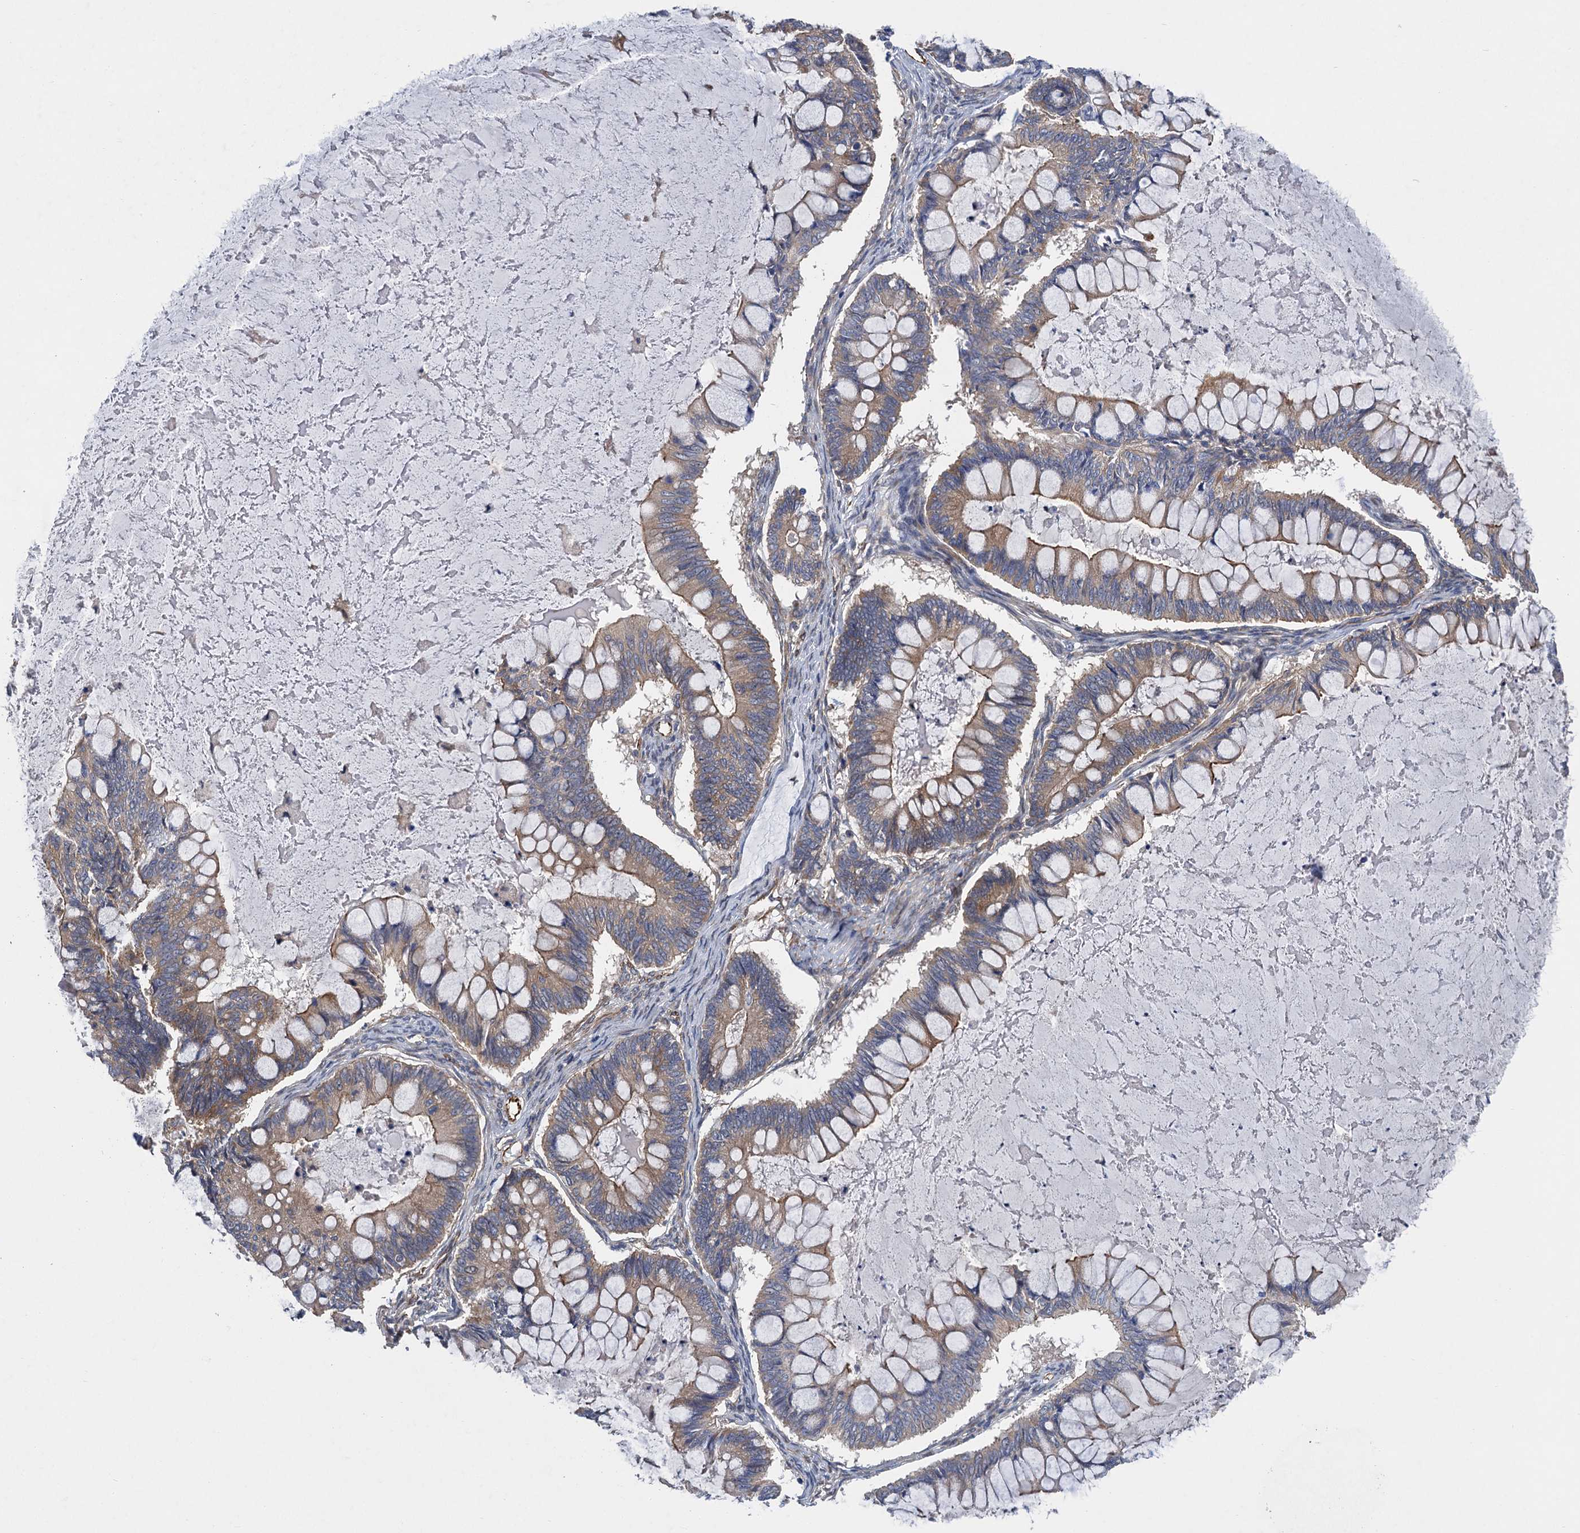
{"staining": {"intensity": "weak", "quantity": ">75%", "location": "cytoplasmic/membranous"}, "tissue": "ovarian cancer", "cell_type": "Tumor cells", "image_type": "cancer", "snomed": [{"axis": "morphology", "description": "Cystadenocarcinoma, mucinous, NOS"}, {"axis": "topography", "description": "Ovary"}], "caption": "Protein expression by immunohistochemistry shows weak cytoplasmic/membranous positivity in approximately >75% of tumor cells in ovarian cancer.", "gene": "PJA2", "patient": {"sex": "female", "age": 61}}